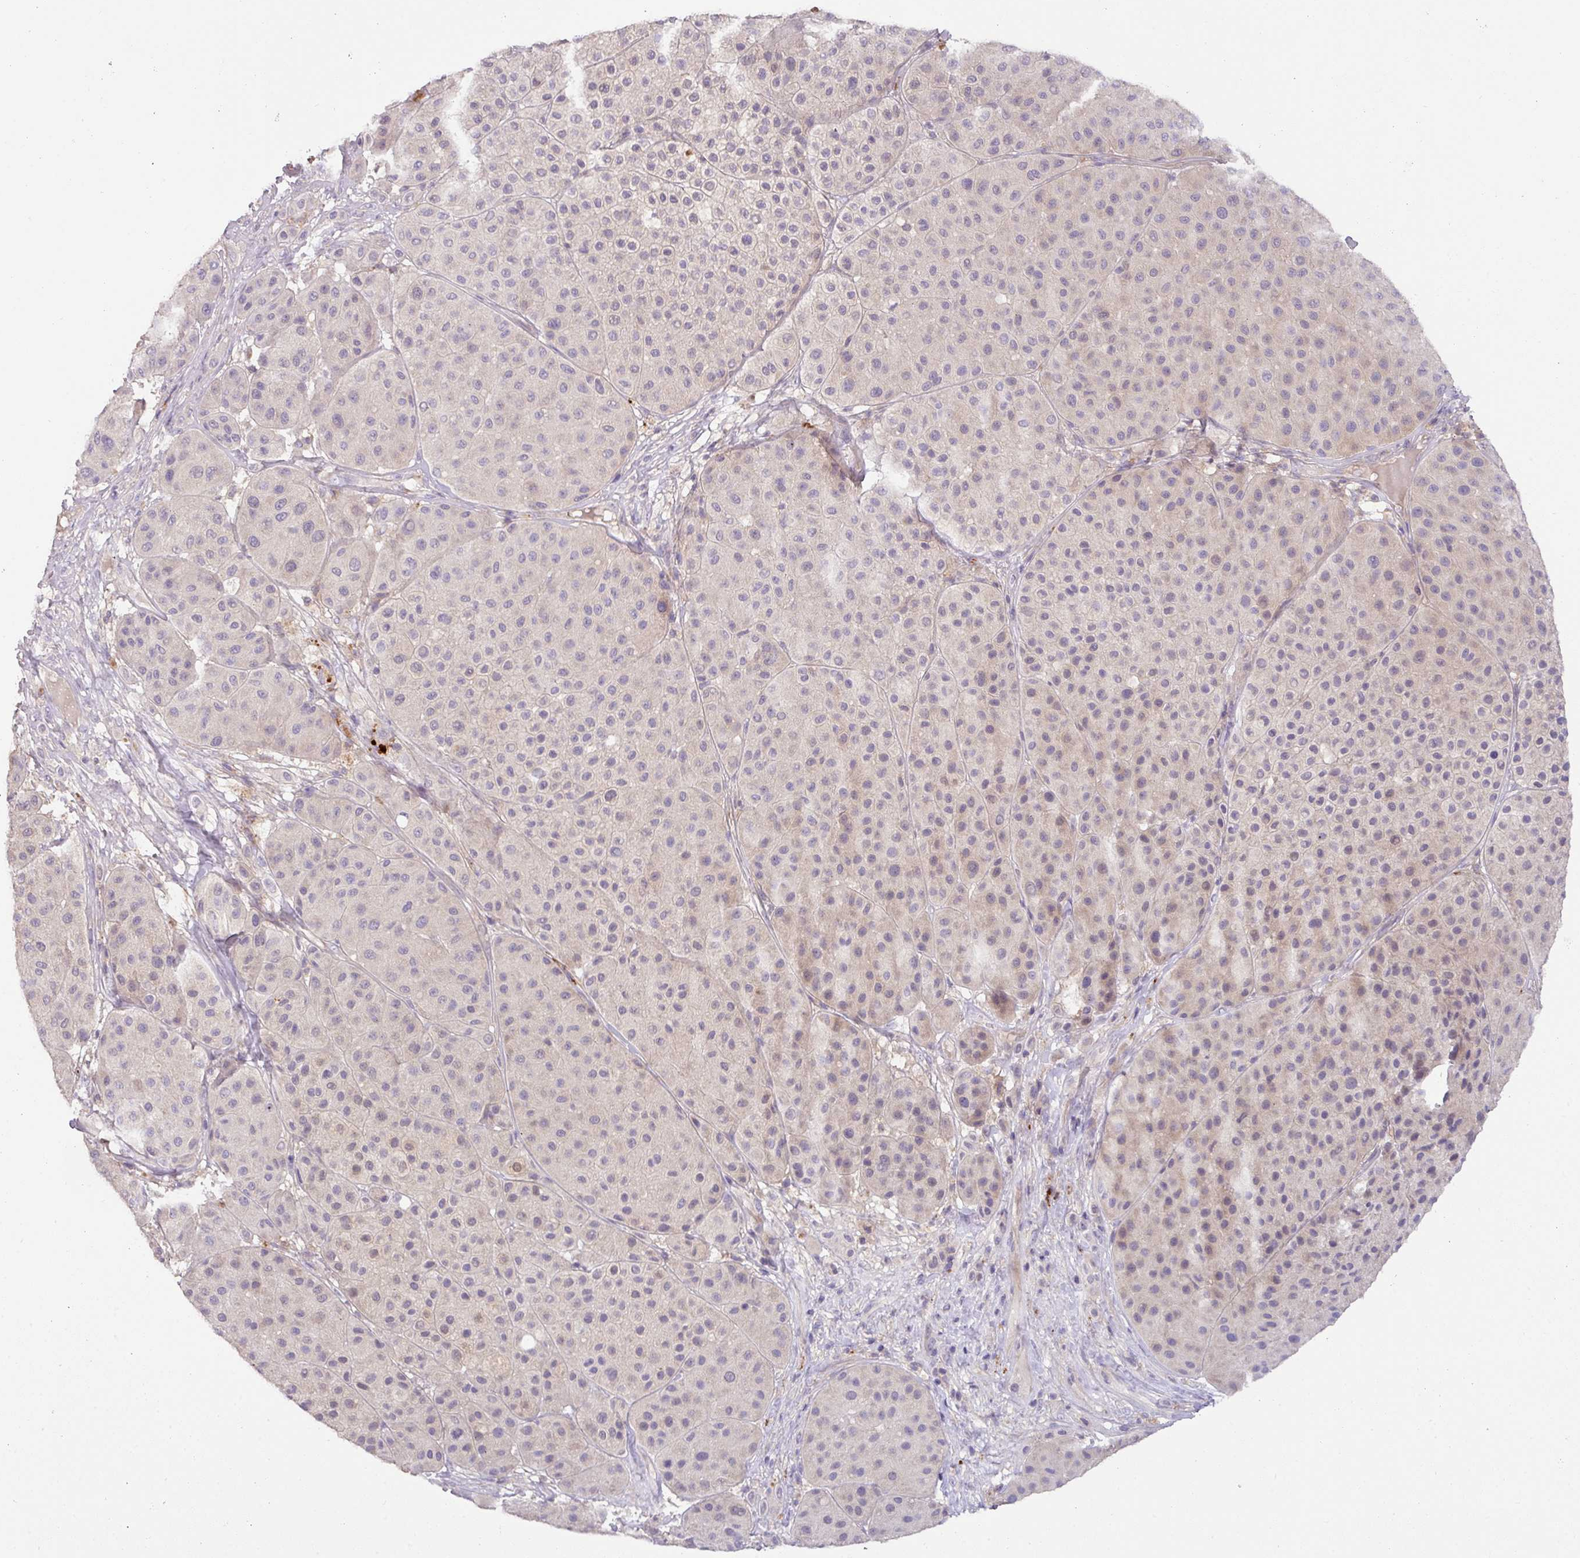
{"staining": {"intensity": "weak", "quantity": "<25%", "location": "cytoplasmic/membranous"}, "tissue": "melanoma", "cell_type": "Tumor cells", "image_type": "cancer", "snomed": [{"axis": "morphology", "description": "Malignant melanoma, Metastatic site"}, {"axis": "topography", "description": "Smooth muscle"}], "caption": "This is a histopathology image of immunohistochemistry staining of malignant melanoma (metastatic site), which shows no expression in tumor cells.", "gene": "HOXC13", "patient": {"sex": "male", "age": 41}}